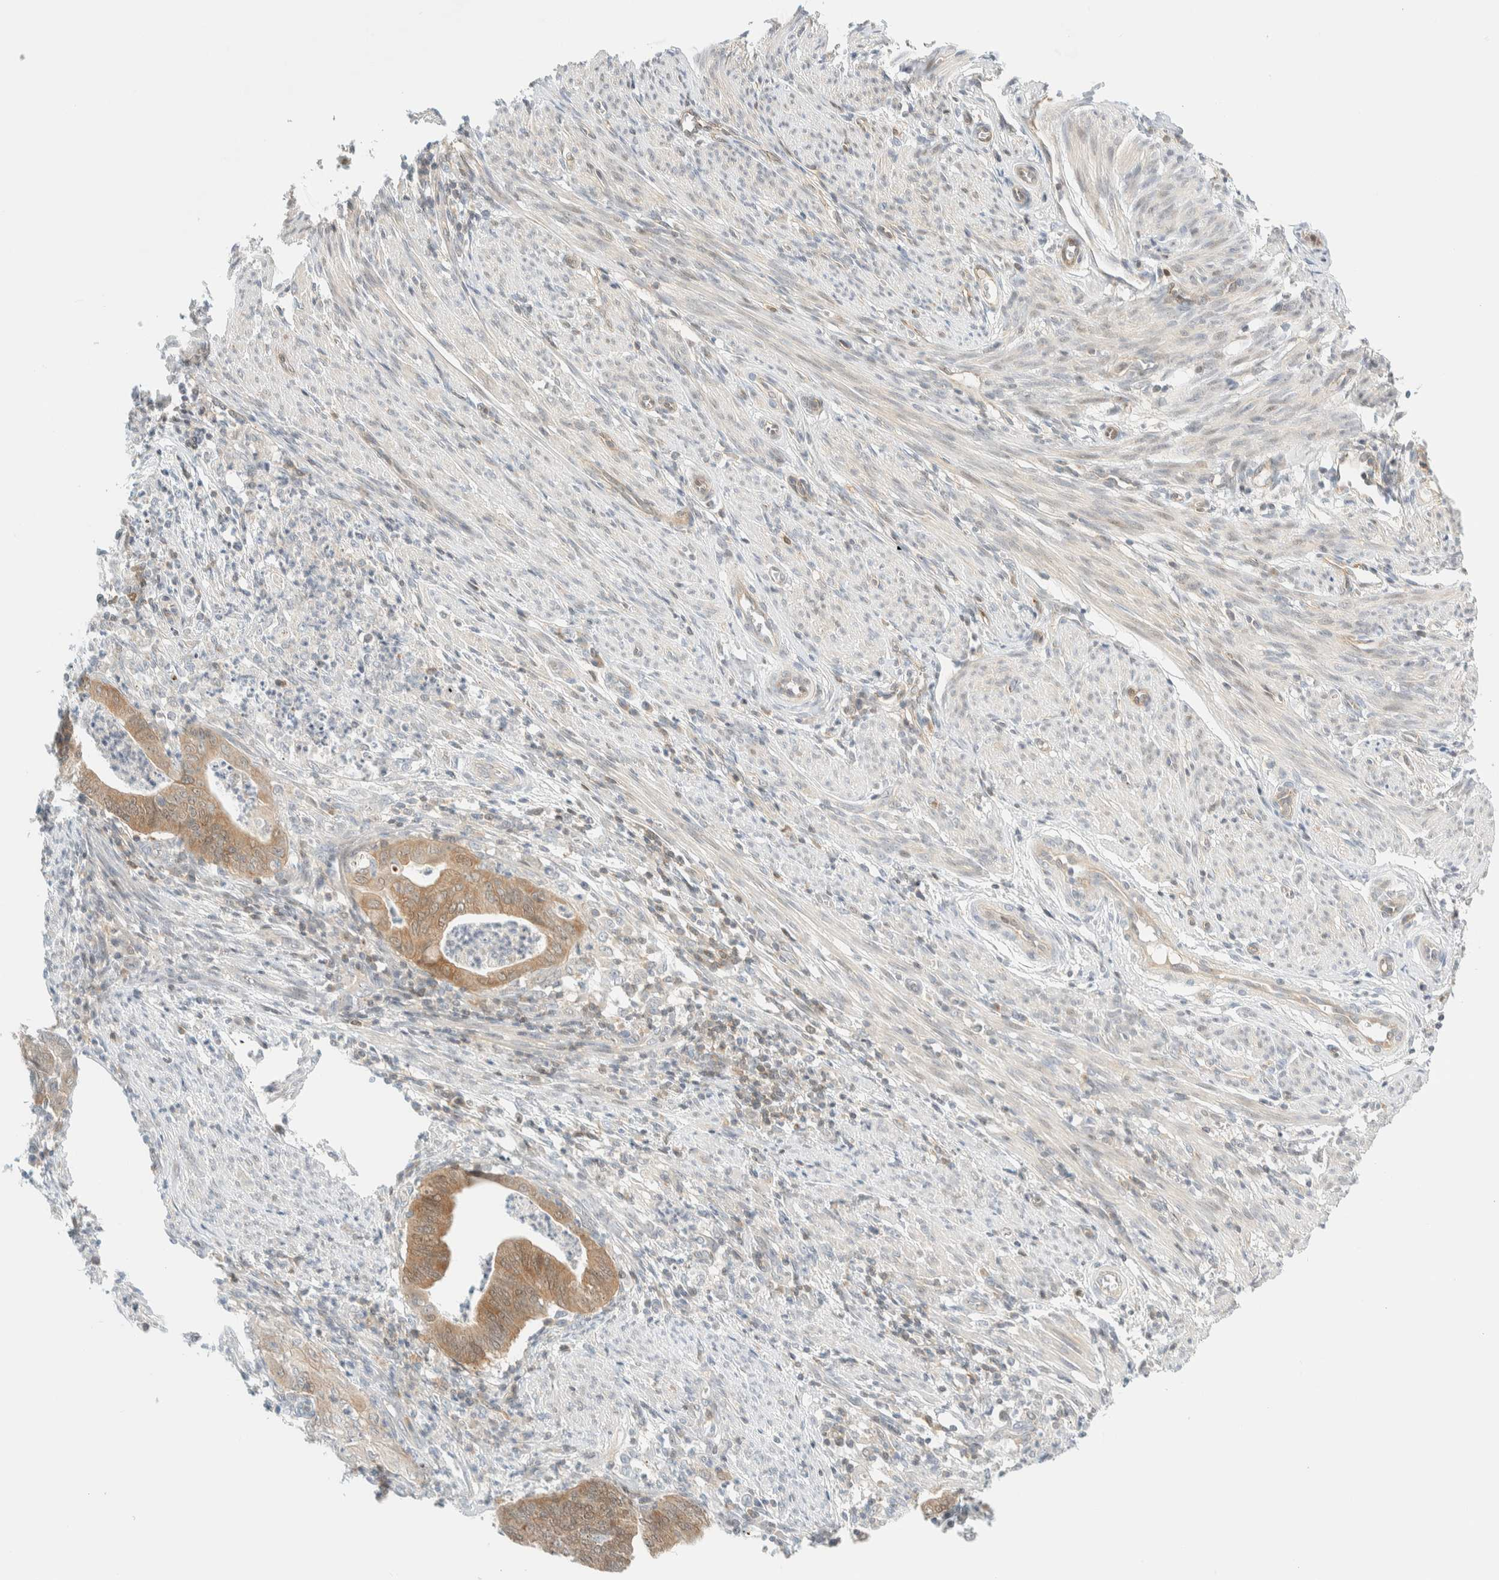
{"staining": {"intensity": "moderate", "quantity": ">75%", "location": "cytoplasmic/membranous"}, "tissue": "endometrial cancer", "cell_type": "Tumor cells", "image_type": "cancer", "snomed": [{"axis": "morphology", "description": "Polyp, NOS"}, {"axis": "morphology", "description": "Adenocarcinoma, NOS"}, {"axis": "morphology", "description": "Adenoma, NOS"}, {"axis": "topography", "description": "Endometrium"}], "caption": "Immunohistochemistry photomicrograph of human endometrial adenocarcinoma stained for a protein (brown), which demonstrates medium levels of moderate cytoplasmic/membranous positivity in approximately >75% of tumor cells.", "gene": "PCYT2", "patient": {"sex": "female", "age": 79}}